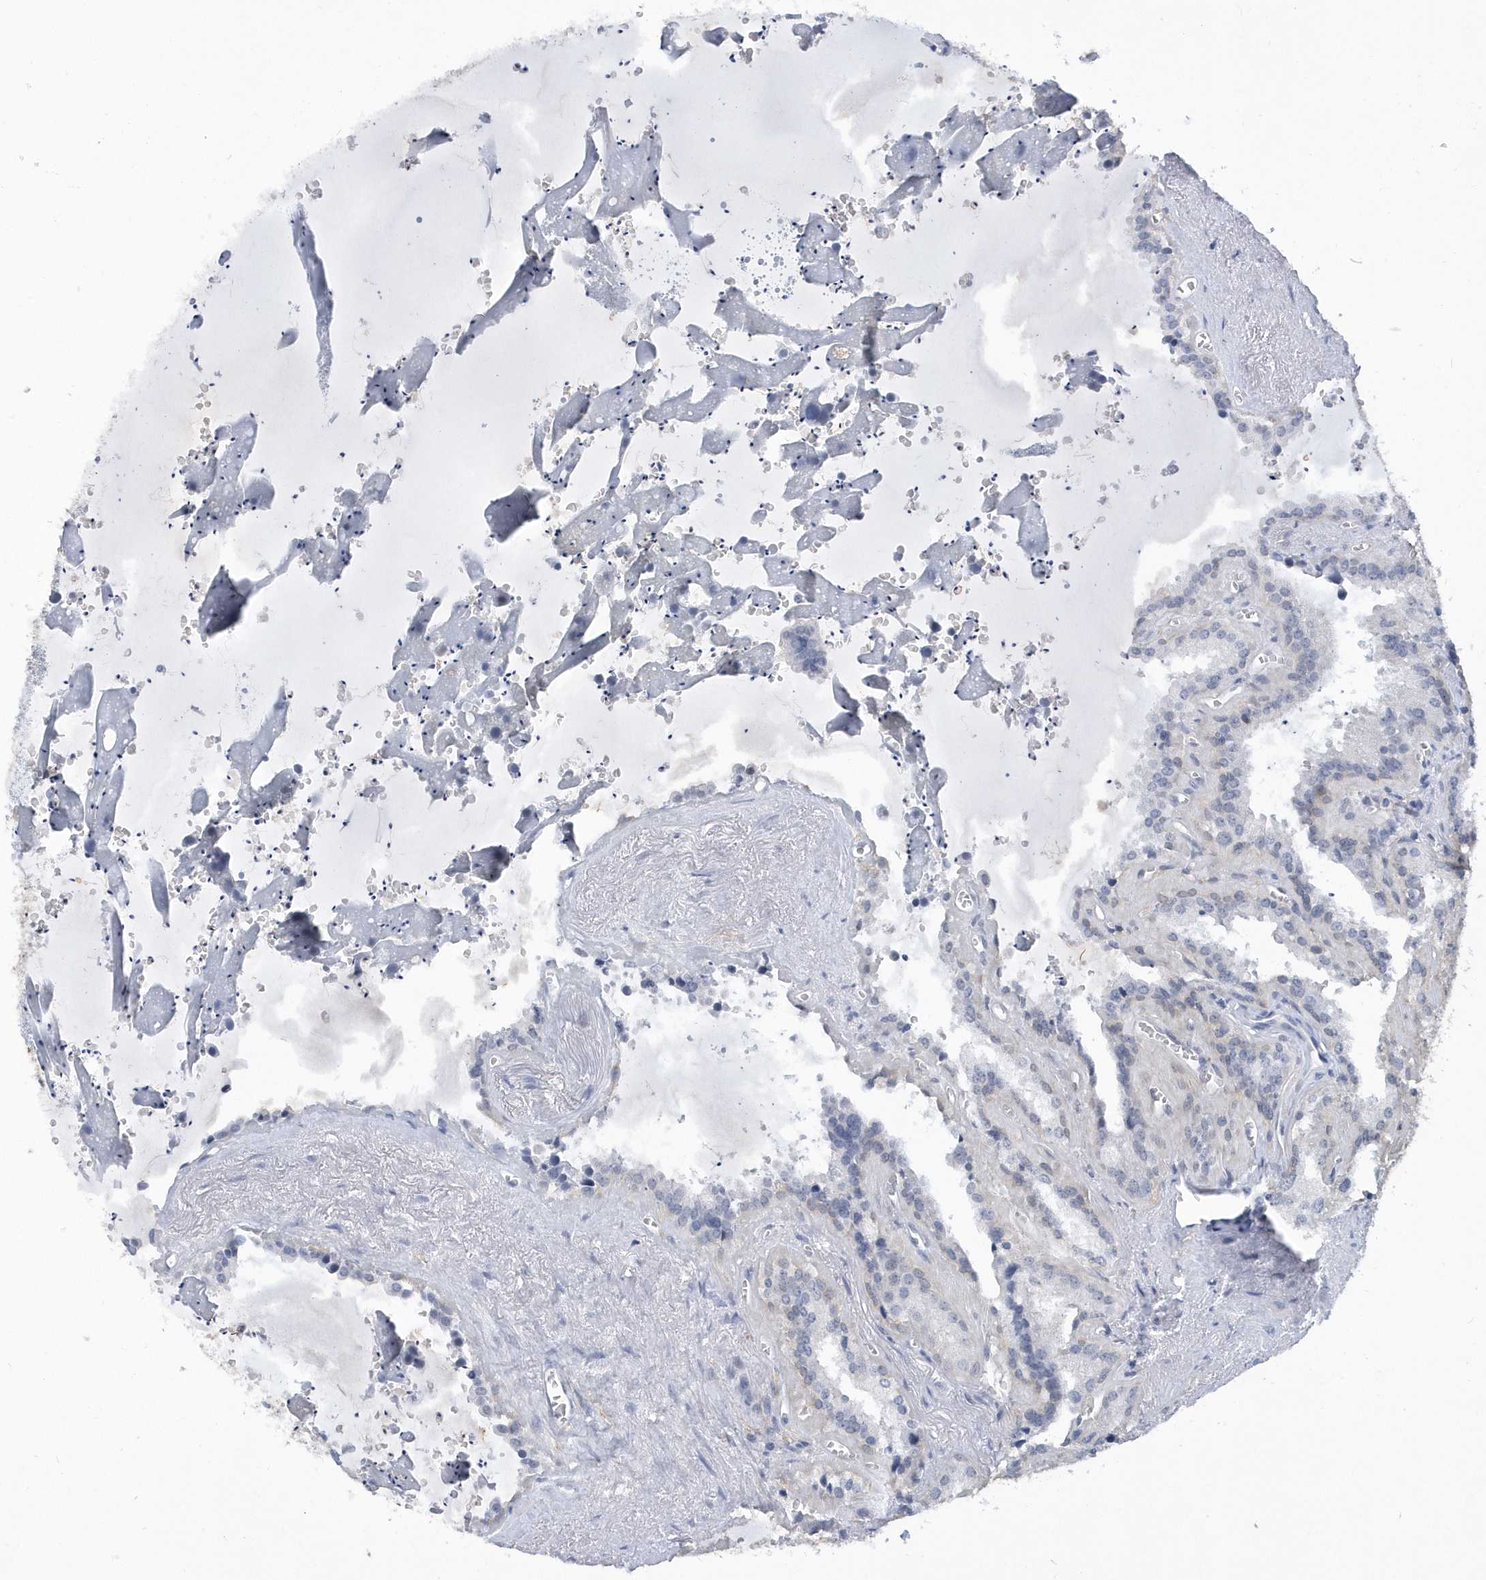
{"staining": {"intensity": "weak", "quantity": "<25%", "location": "cytoplasmic/membranous"}, "tissue": "seminal vesicle", "cell_type": "Glandular cells", "image_type": "normal", "snomed": [{"axis": "morphology", "description": "Normal tissue, NOS"}, {"axis": "topography", "description": "Prostate"}, {"axis": "topography", "description": "Seminal veicle"}], "caption": "Histopathology image shows no protein positivity in glandular cells of normal seminal vesicle. Brightfield microscopy of immunohistochemistry stained with DAB (brown) and hematoxylin (blue), captured at high magnification.", "gene": "SRGAP3", "patient": {"sex": "male", "age": 59}}